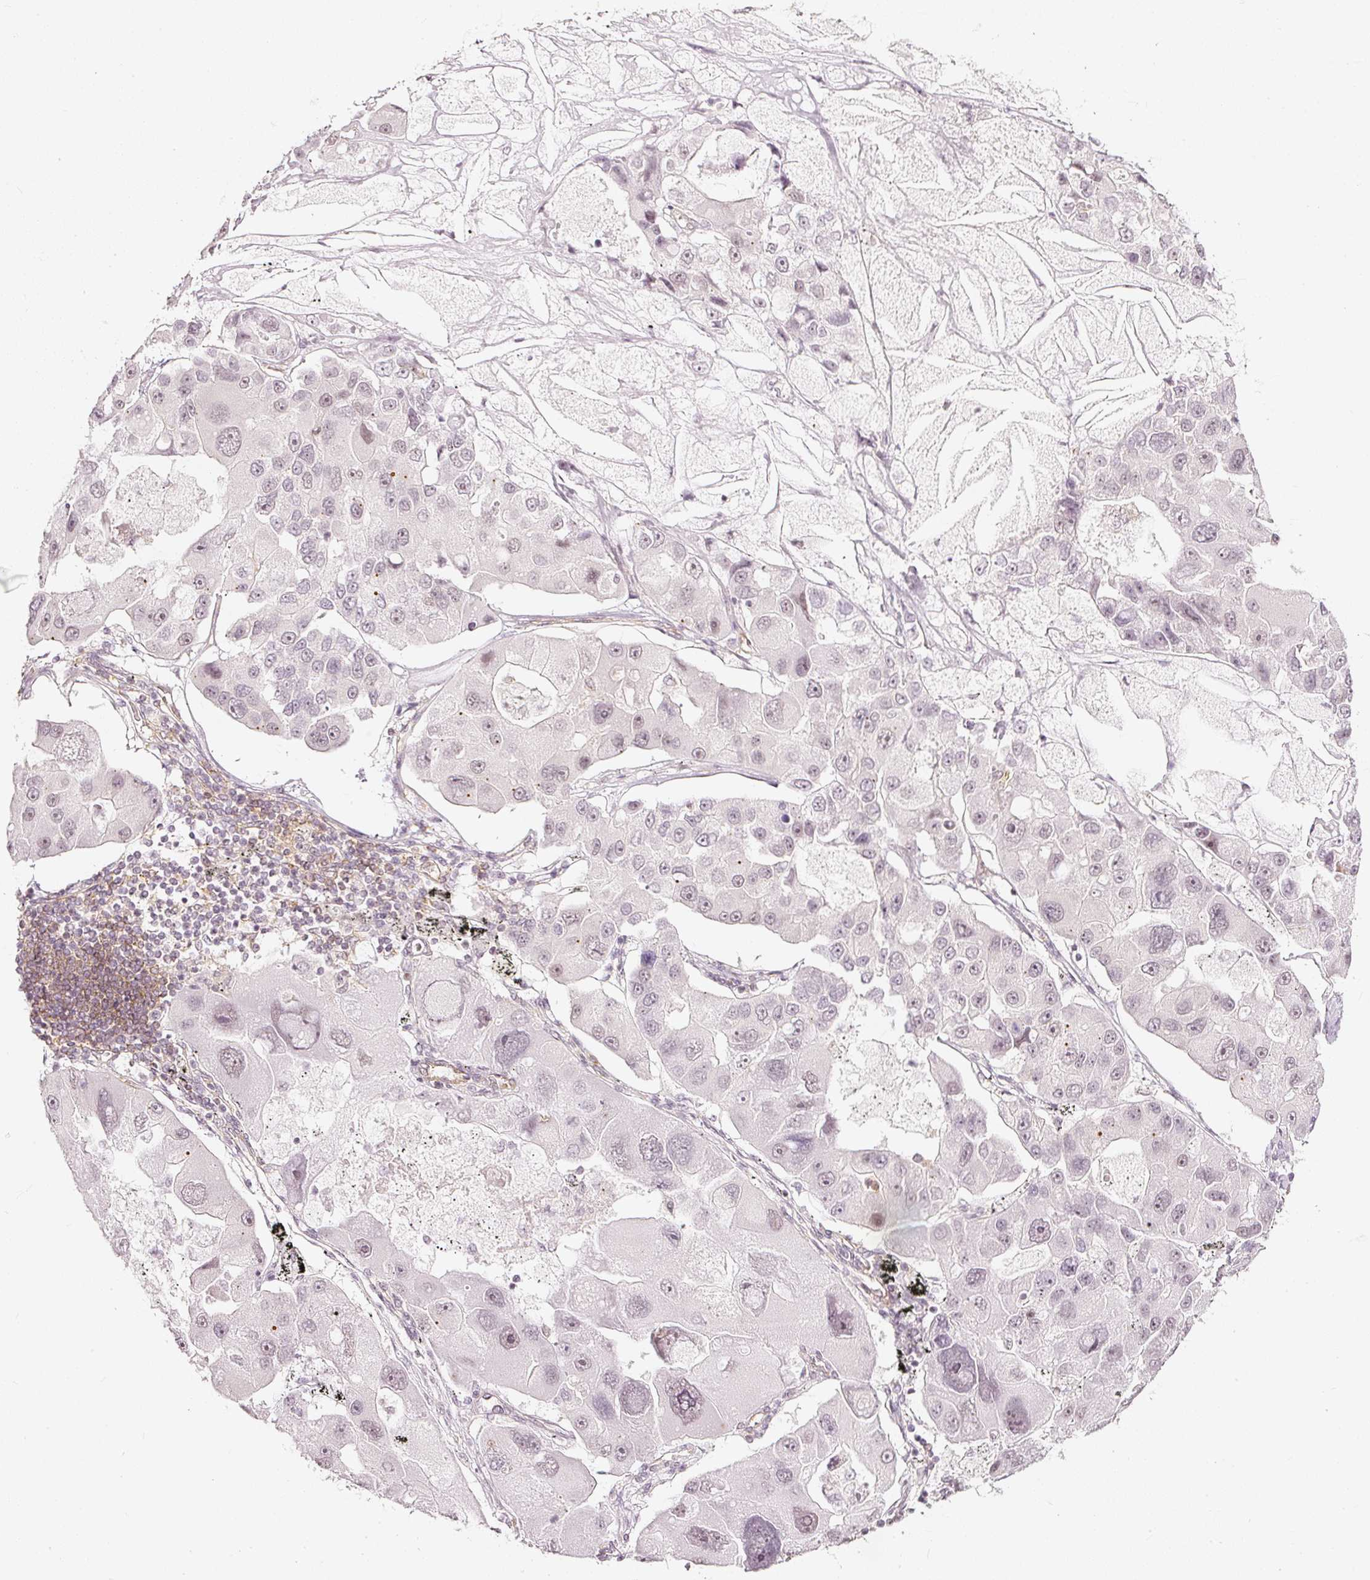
{"staining": {"intensity": "negative", "quantity": "none", "location": "none"}, "tissue": "lung cancer", "cell_type": "Tumor cells", "image_type": "cancer", "snomed": [{"axis": "morphology", "description": "Adenocarcinoma, NOS"}, {"axis": "topography", "description": "Lung"}], "caption": "Tumor cells show no significant staining in adenocarcinoma (lung).", "gene": "DRD2", "patient": {"sex": "female", "age": 54}}